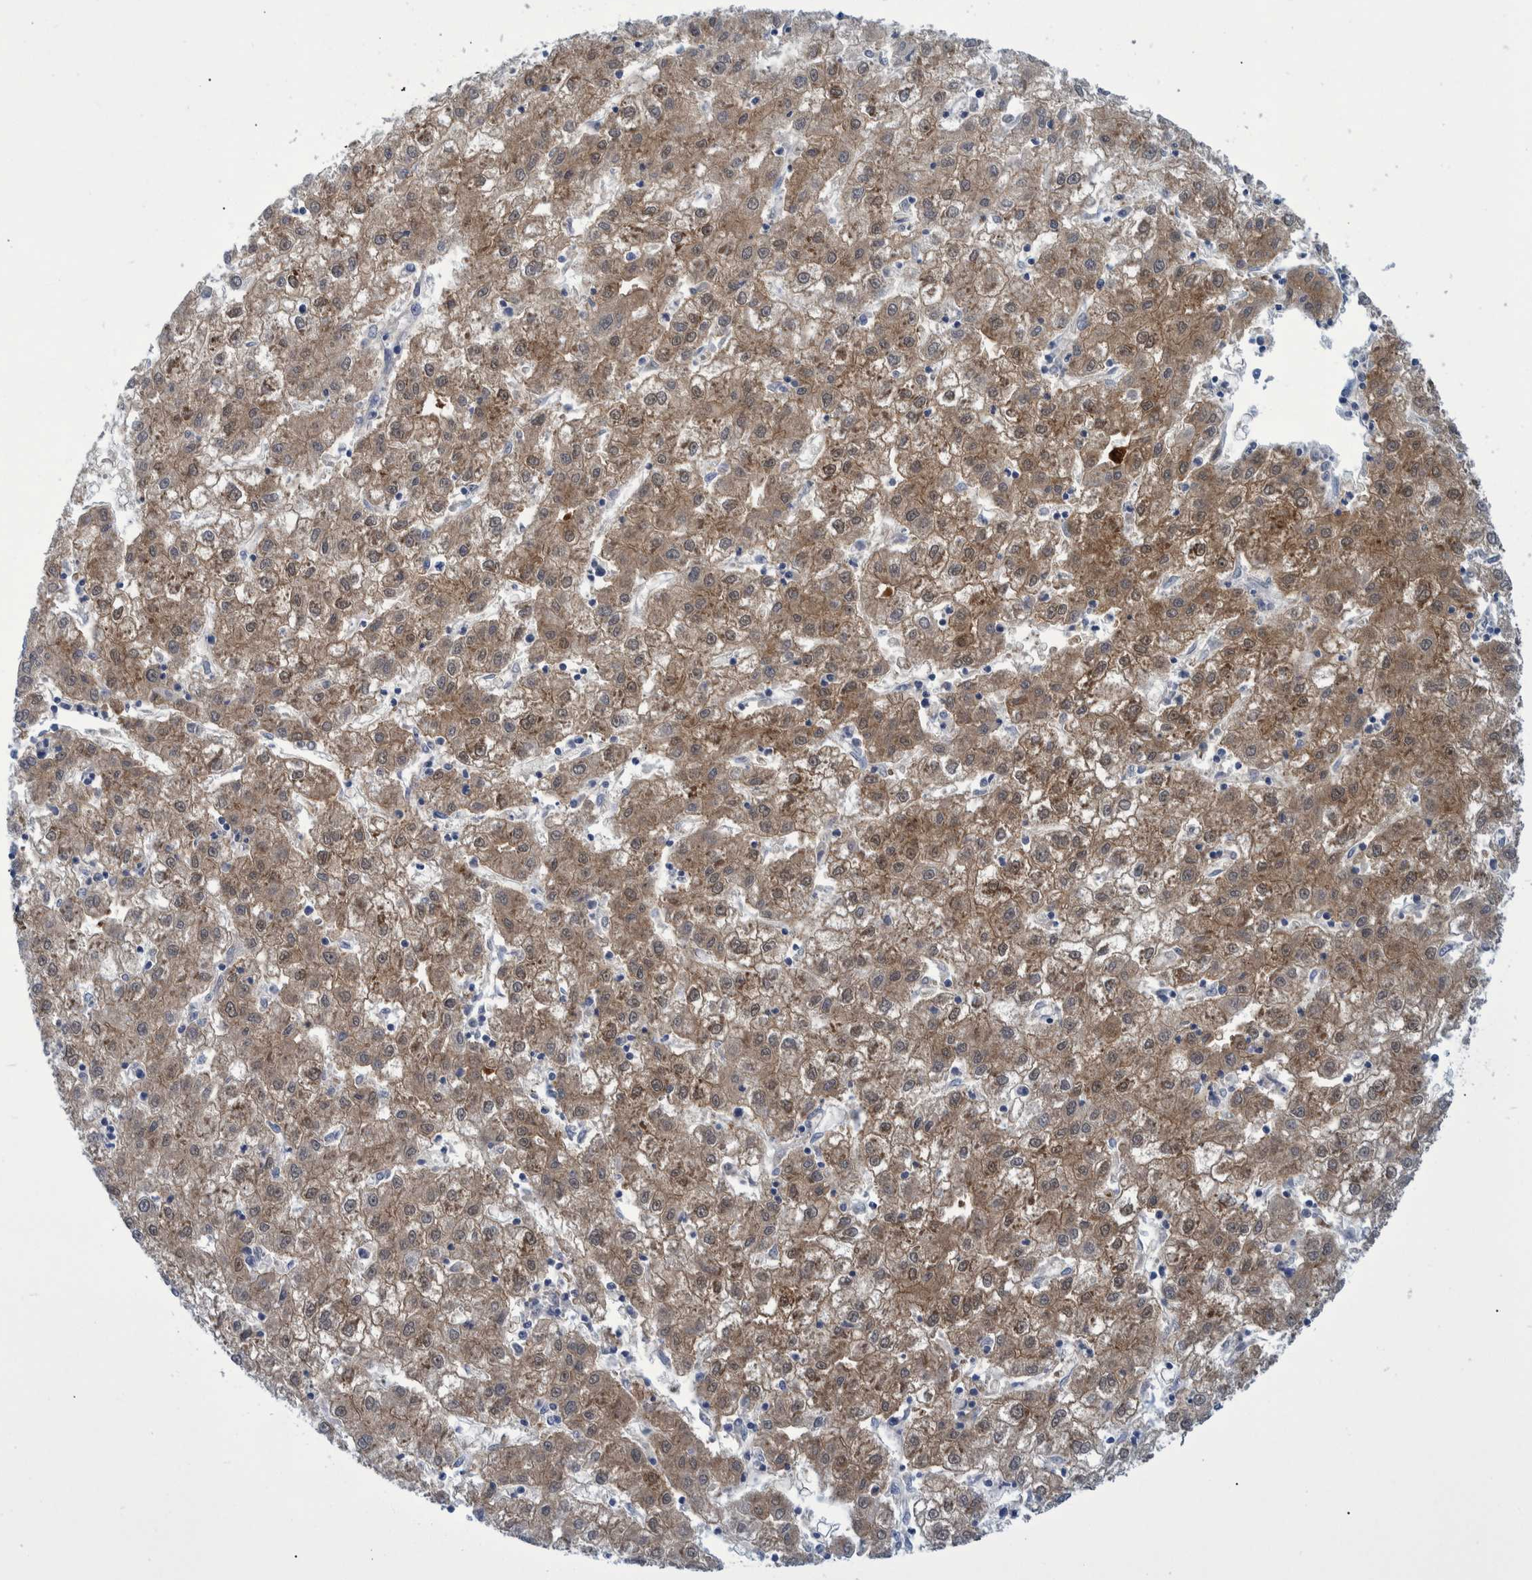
{"staining": {"intensity": "moderate", "quantity": ">75%", "location": "cytoplasmic/membranous"}, "tissue": "liver cancer", "cell_type": "Tumor cells", "image_type": "cancer", "snomed": [{"axis": "morphology", "description": "Carcinoma, Hepatocellular, NOS"}, {"axis": "topography", "description": "Liver"}], "caption": "Immunohistochemical staining of liver cancer demonstrates medium levels of moderate cytoplasmic/membranous protein positivity in about >75% of tumor cells.", "gene": "PCYT2", "patient": {"sex": "male", "age": 72}}